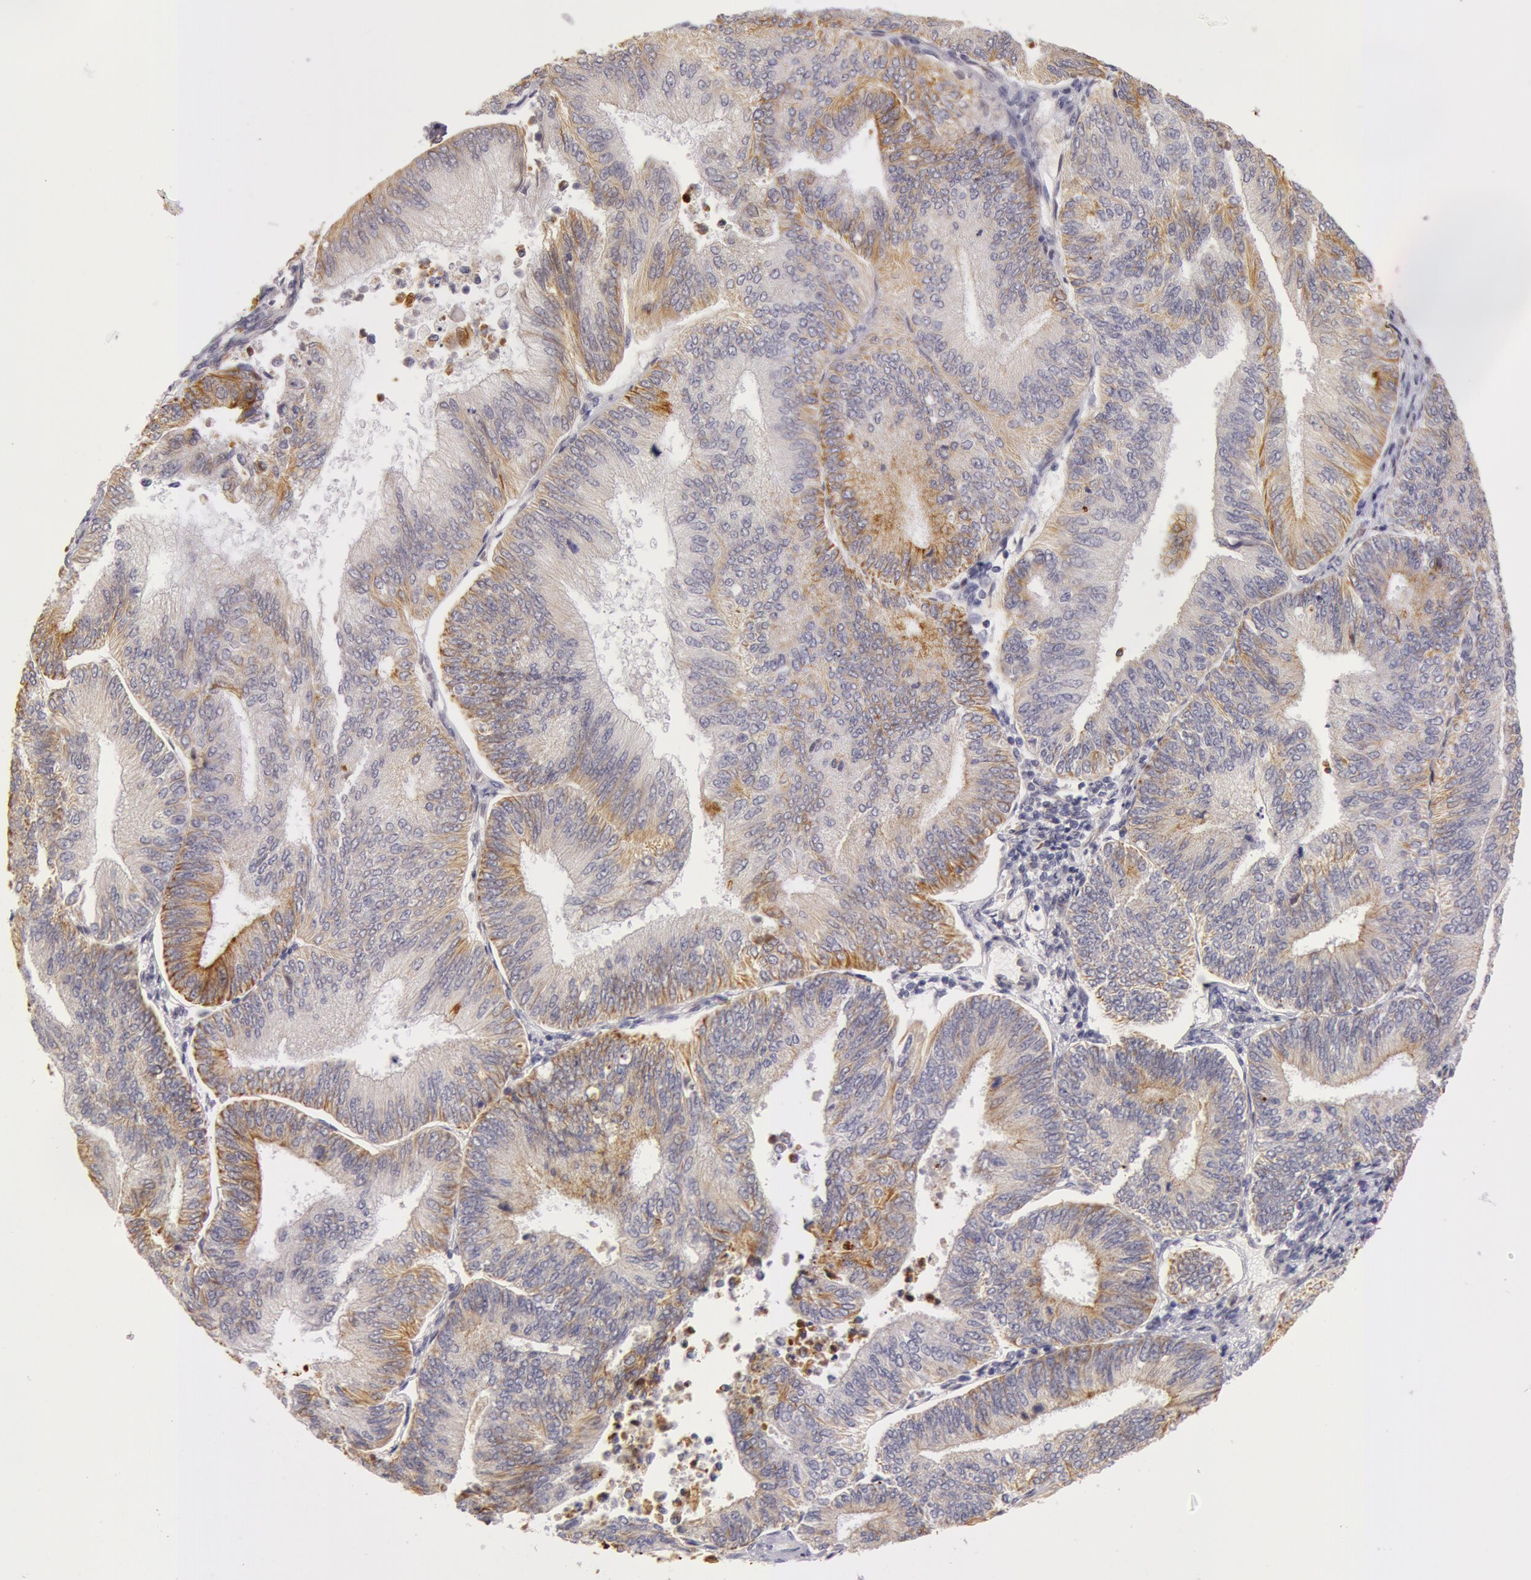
{"staining": {"intensity": "weak", "quantity": "25%-75%", "location": "cytoplasmic/membranous"}, "tissue": "endometrial cancer", "cell_type": "Tumor cells", "image_type": "cancer", "snomed": [{"axis": "morphology", "description": "Adenocarcinoma, NOS"}, {"axis": "topography", "description": "Endometrium"}], "caption": "Tumor cells display low levels of weak cytoplasmic/membranous positivity in approximately 25%-75% of cells in human endometrial cancer (adenocarcinoma). (DAB = brown stain, brightfield microscopy at high magnification).", "gene": "KRT18", "patient": {"sex": "female", "age": 55}}